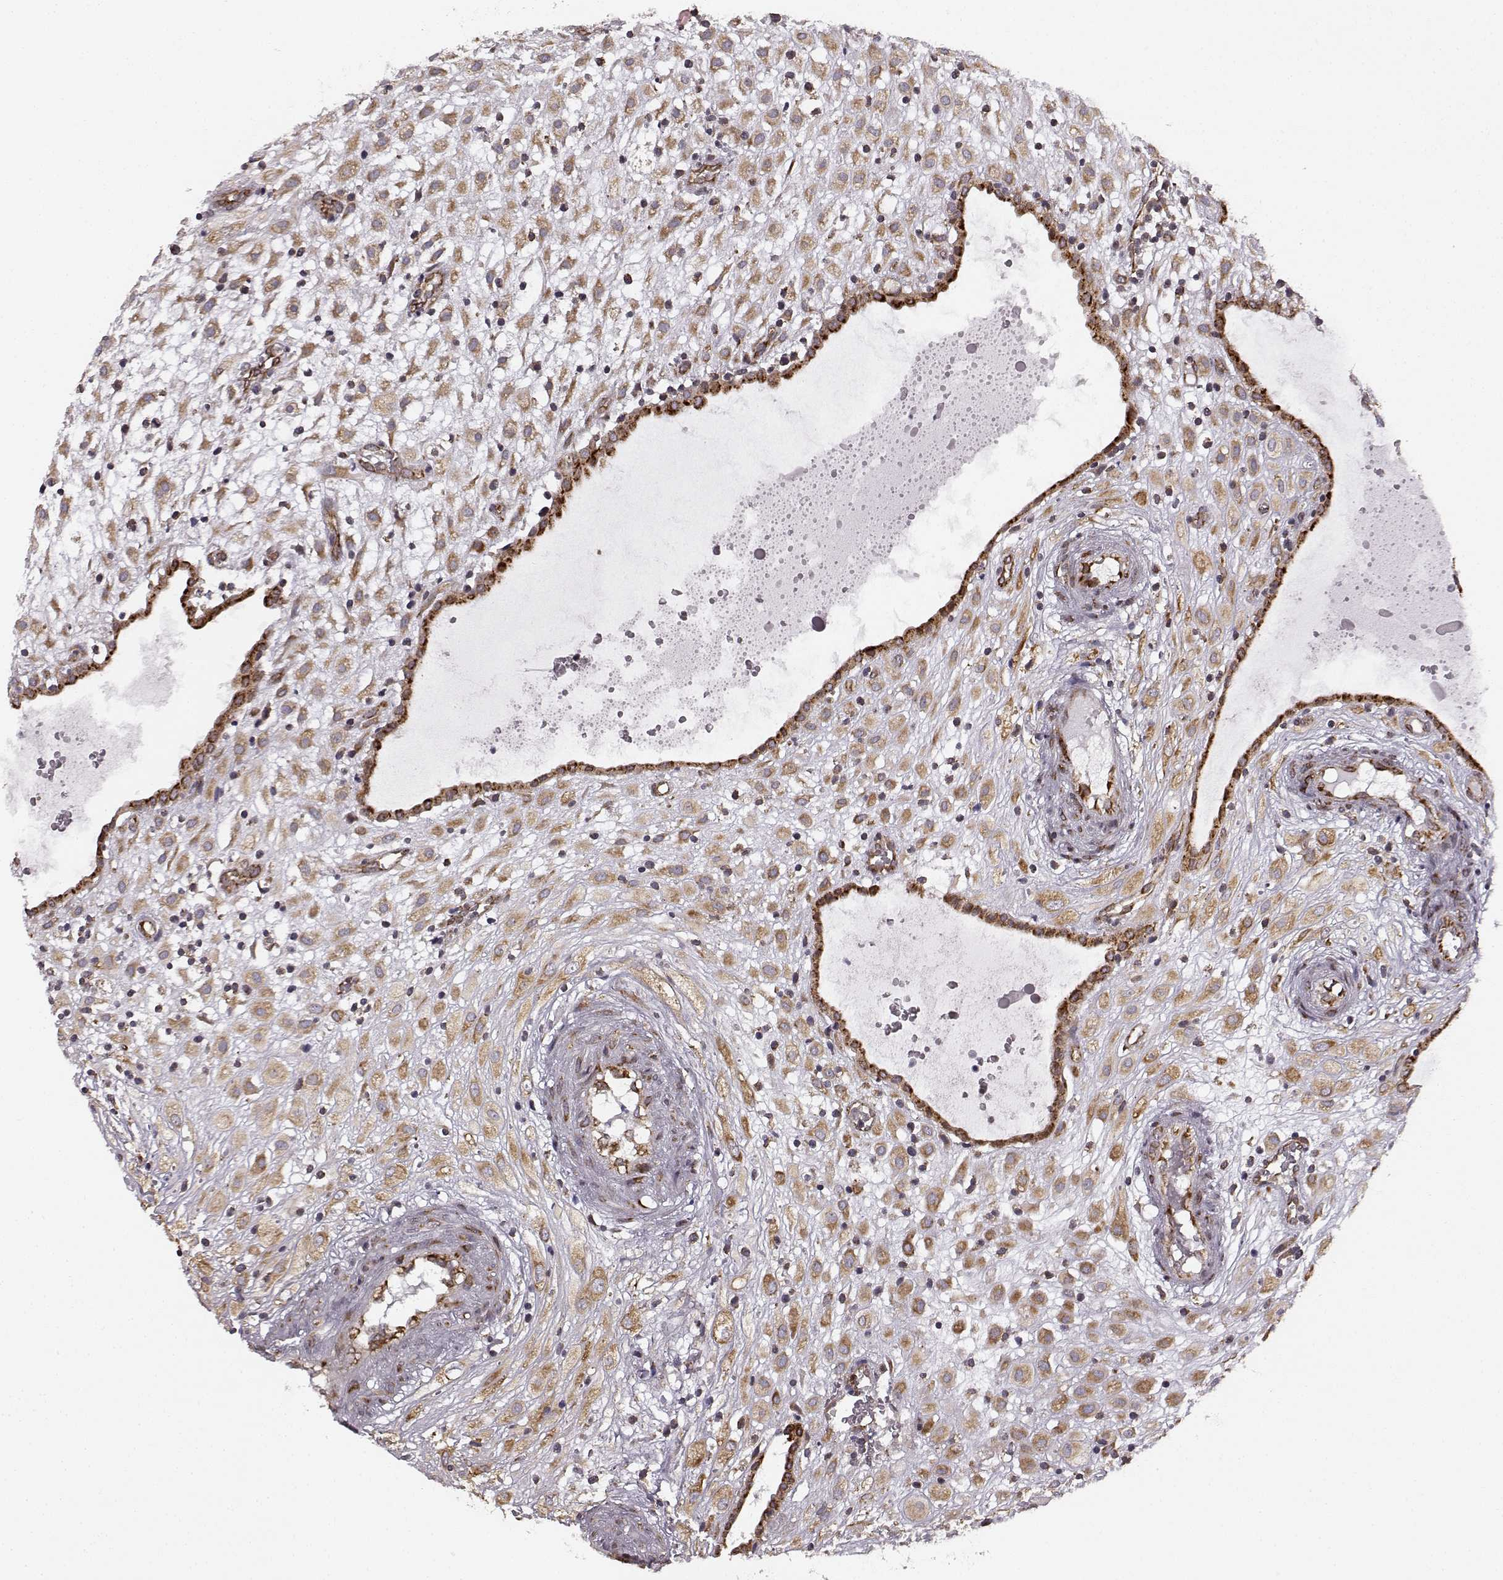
{"staining": {"intensity": "moderate", "quantity": "25%-75%", "location": "cytoplasmic/membranous"}, "tissue": "placenta", "cell_type": "Decidual cells", "image_type": "normal", "snomed": [{"axis": "morphology", "description": "Normal tissue, NOS"}, {"axis": "topography", "description": "Placenta"}], "caption": "This image displays immunohistochemistry (IHC) staining of benign human placenta, with medium moderate cytoplasmic/membranous expression in about 25%-75% of decidual cells.", "gene": "TMEM14A", "patient": {"sex": "female", "age": 24}}